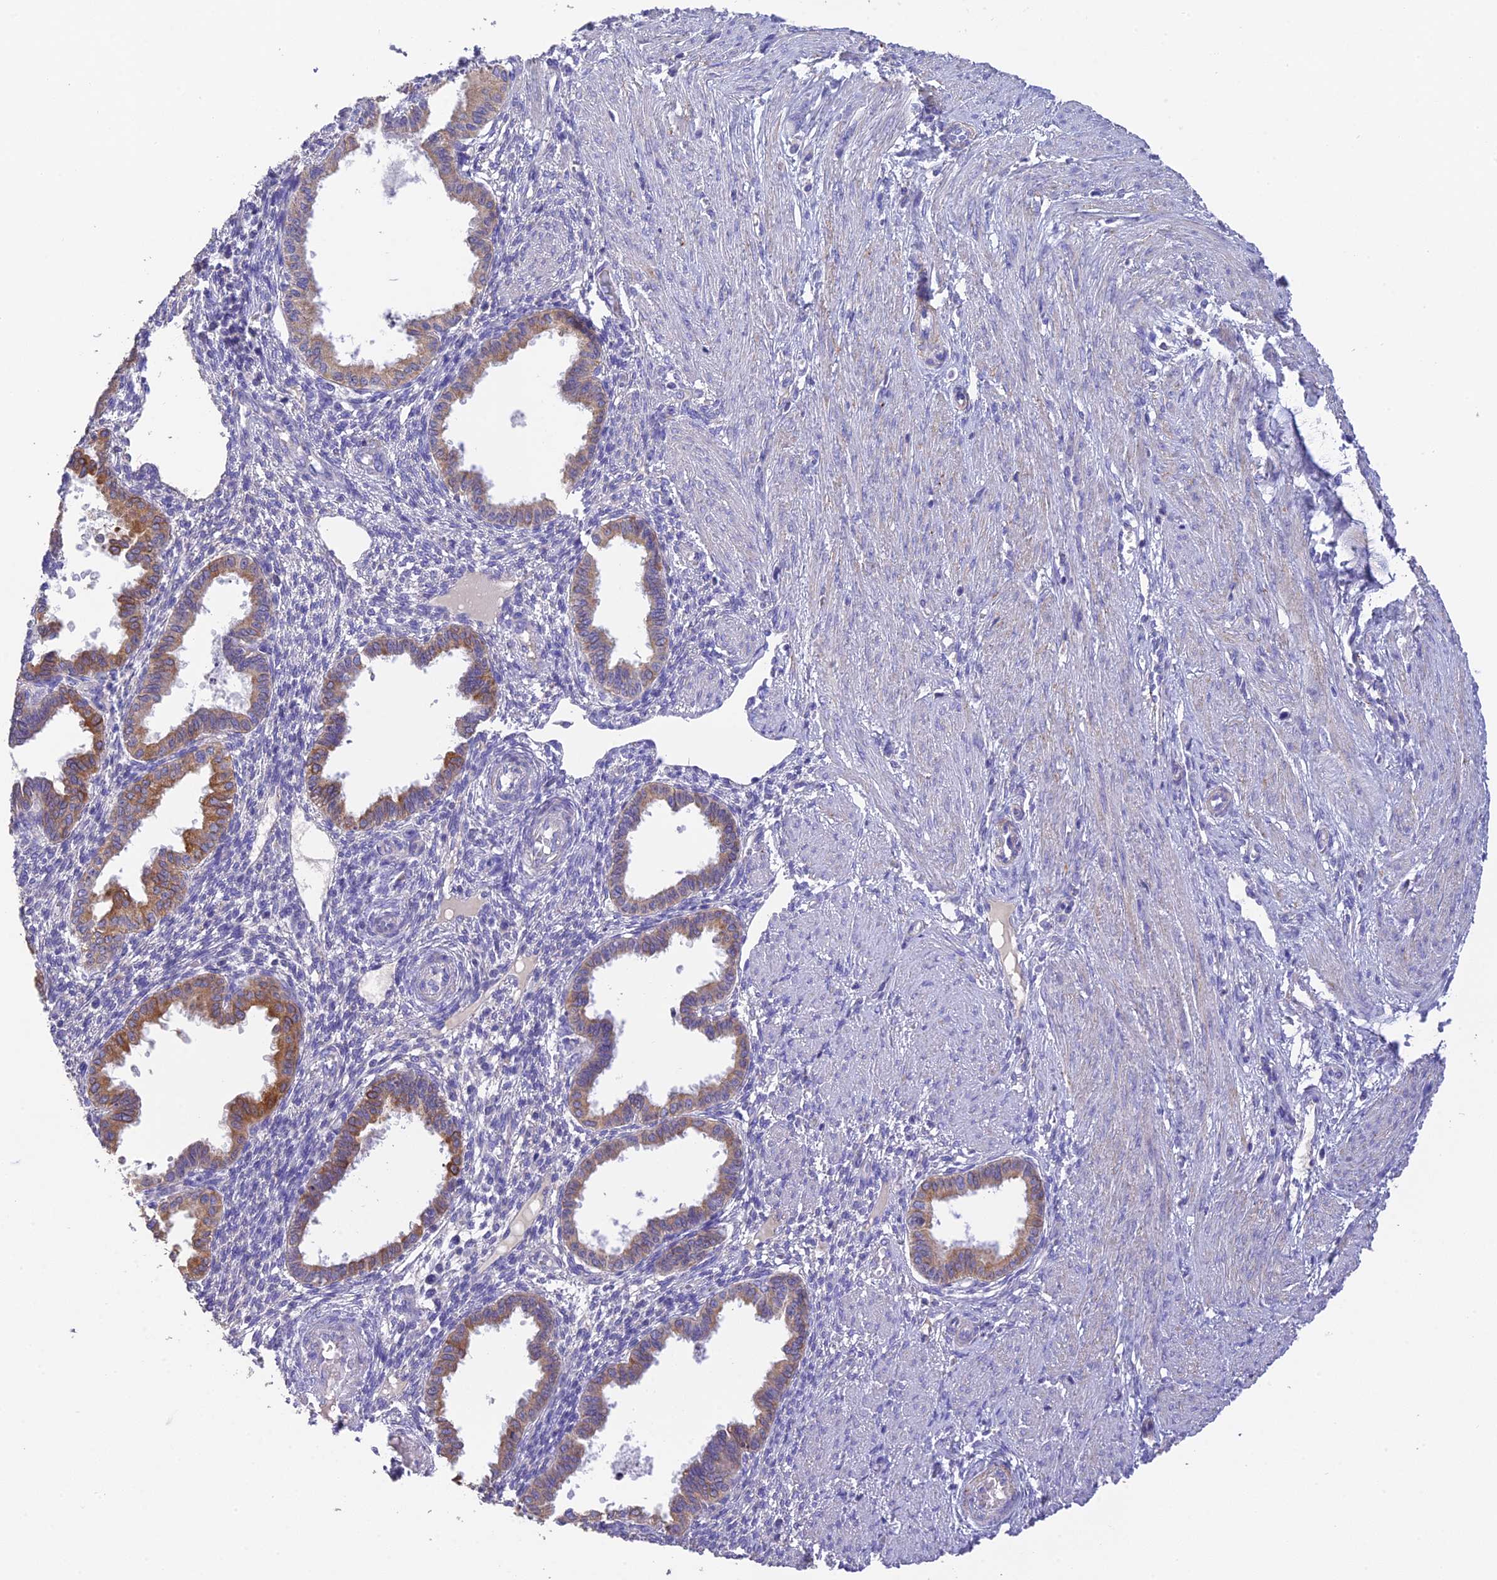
{"staining": {"intensity": "negative", "quantity": "none", "location": "none"}, "tissue": "endometrium", "cell_type": "Cells in endometrial stroma", "image_type": "normal", "snomed": [{"axis": "morphology", "description": "Normal tissue, NOS"}, {"axis": "topography", "description": "Endometrium"}], "caption": "This is an immunohistochemistry image of unremarkable endometrium. There is no staining in cells in endometrial stroma.", "gene": "HSD17B2", "patient": {"sex": "female", "age": 33}}